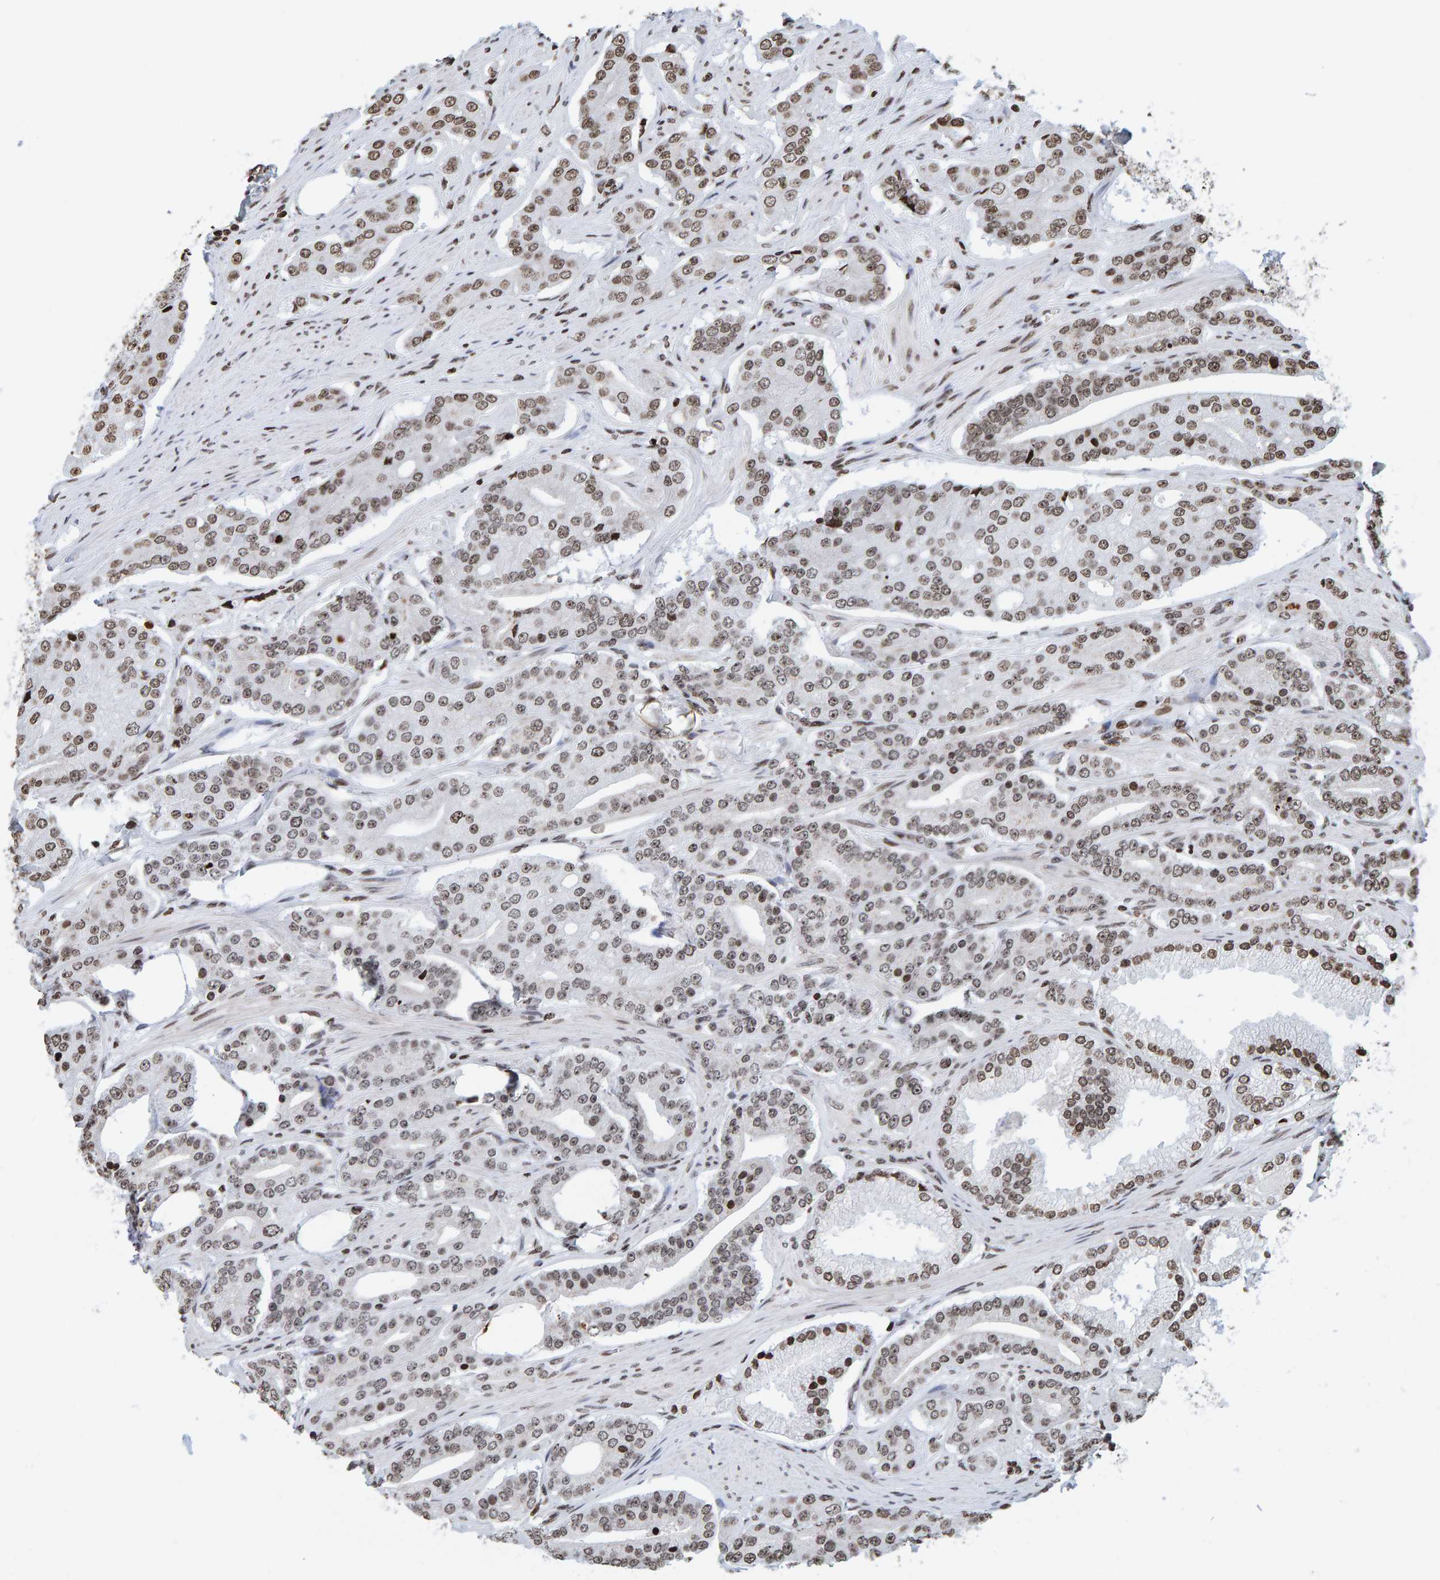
{"staining": {"intensity": "moderate", "quantity": ">75%", "location": "nuclear"}, "tissue": "prostate cancer", "cell_type": "Tumor cells", "image_type": "cancer", "snomed": [{"axis": "morphology", "description": "Adenocarcinoma, High grade"}, {"axis": "topography", "description": "Prostate"}], "caption": "Protein staining of prostate cancer (high-grade adenocarcinoma) tissue reveals moderate nuclear staining in approximately >75% of tumor cells.", "gene": "BRF2", "patient": {"sex": "male", "age": 71}}